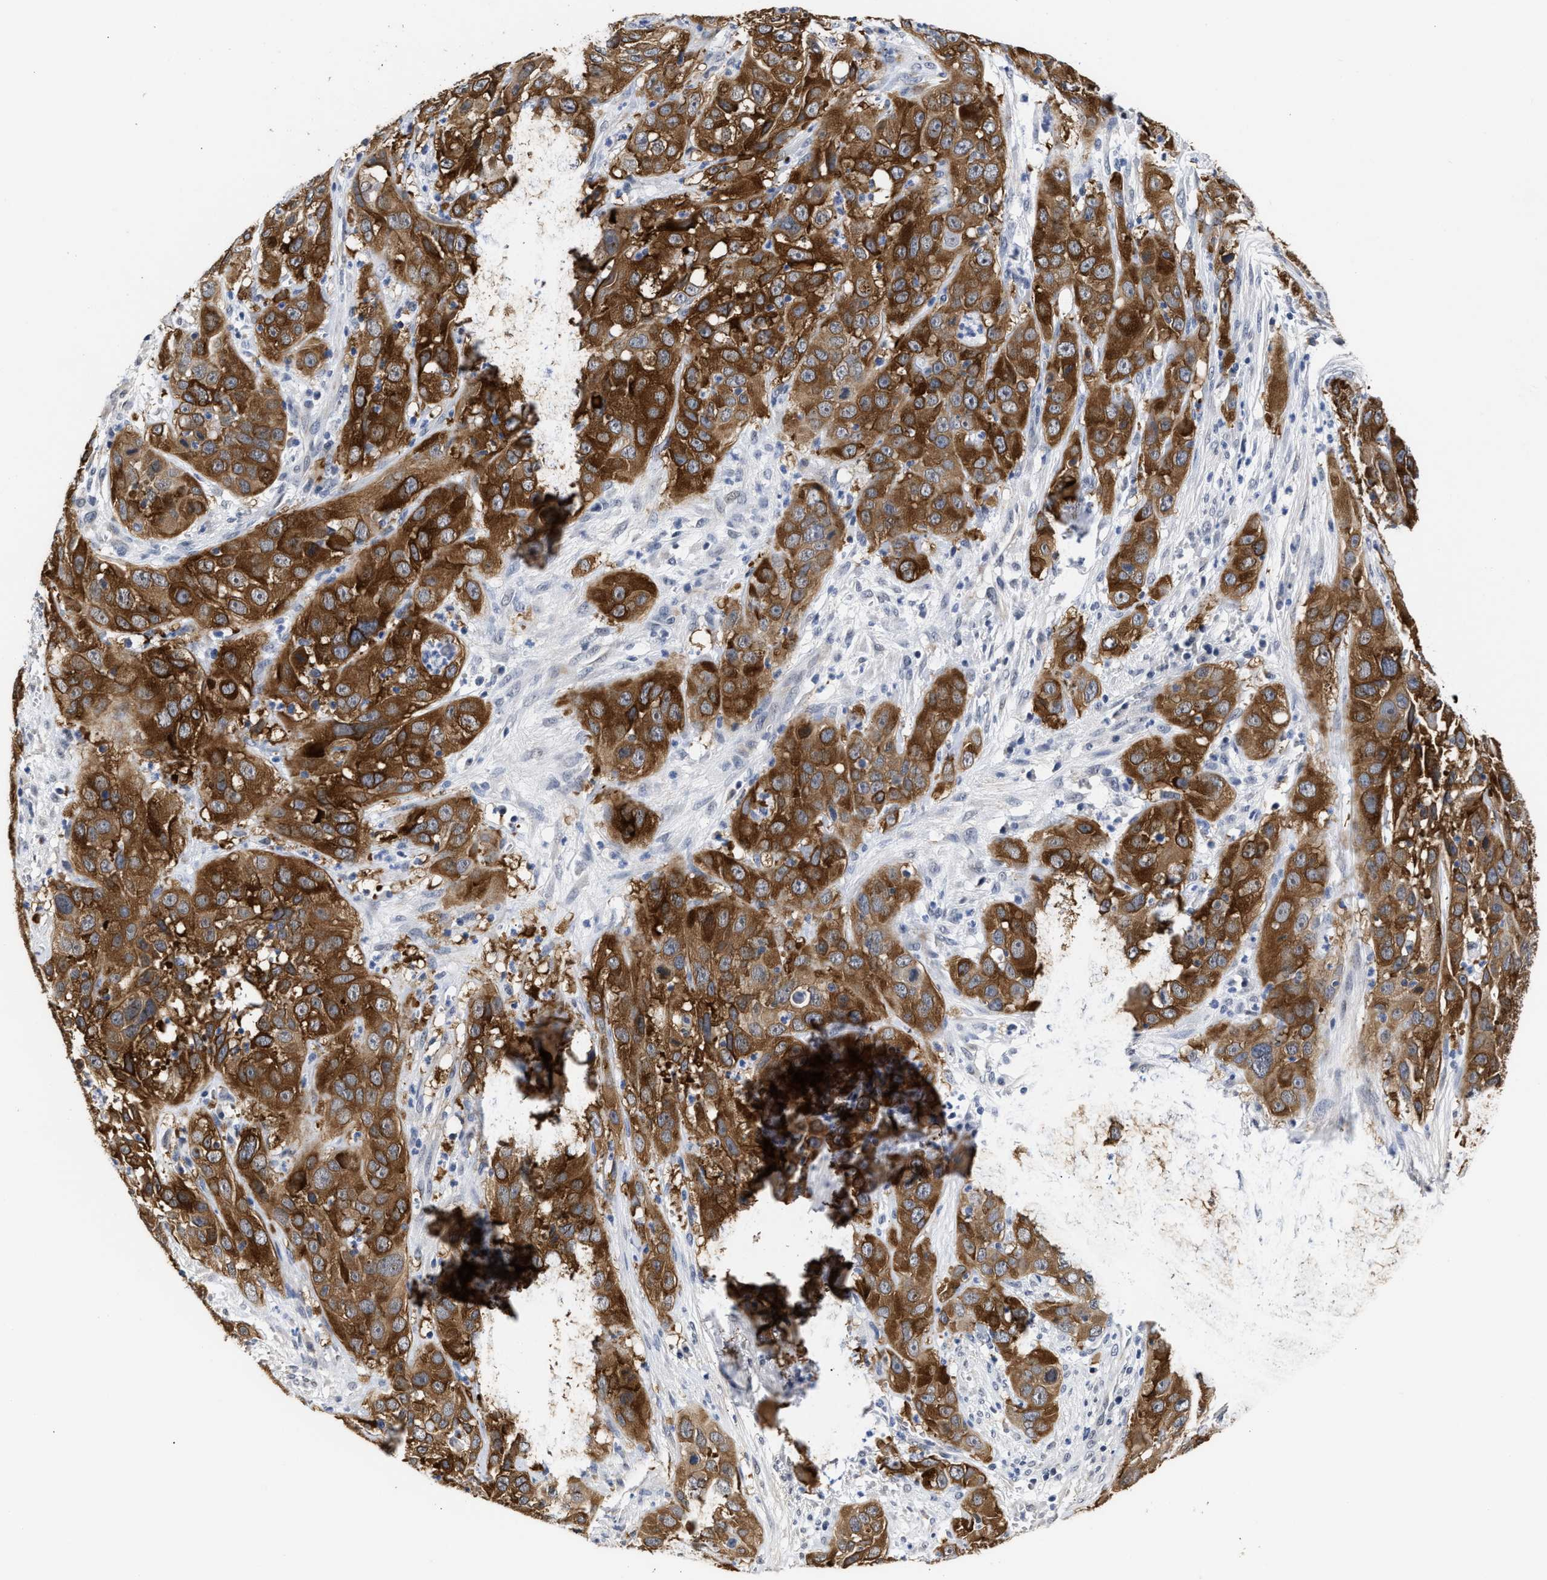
{"staining": {"intensity": "strong", "quantity": ">75%", "location": "cytoplasmic/membranous"}, "tissue": "cervical cancer", "cell_type": "Tumor cells", "image_type": "cancer", "snomed": [{"axis": "morphology", "description": "Squamous cell carcinoma, NOS"}, {"axis": "topography", "description": "Cervix"}], "caption": "This photomicrograph displays immunohistochemistry (IHC) staining of squamous cell carcinoma (cervical), with high strong cytoplasmic/membranous expression in about >75% of tumor cells.", "gene": "AHNAK2", "patient": {"sex": "female", "age": 32}}